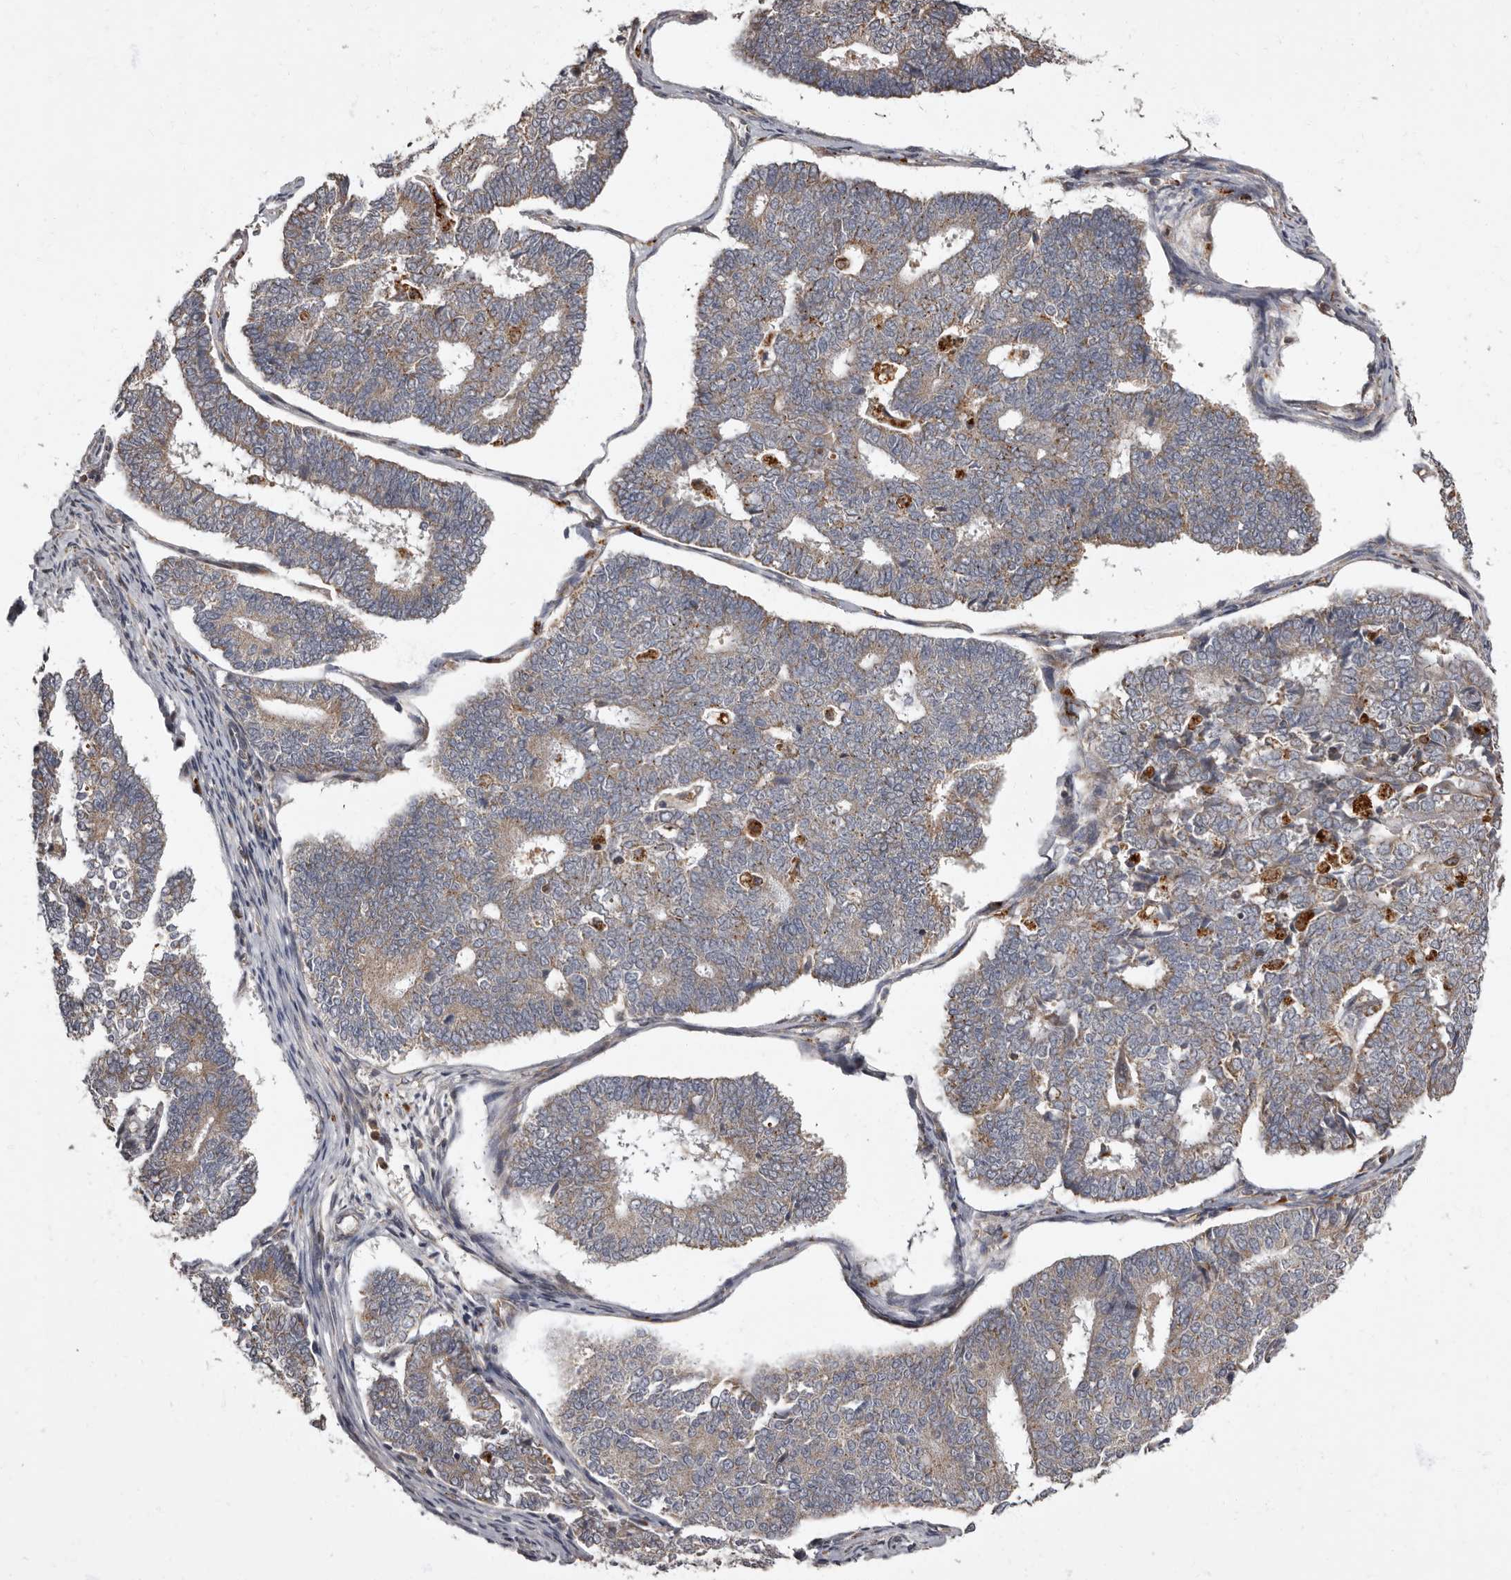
{"staining": {"intensity": "weak", "quantity": "25%-75%", "location": "cytoplasmic/membranous"}, "tissue": "endometrial cancer", "cell_type": "Tumor cells", "image_type": "cancer", "snomed": [{"axis": "morphology", "description": "Adenocarcinoma, NOS"}, {"axis": "topography", "description": "Endometrium"}], "caption": "Protein expression analysis of adenocarcinoma (endometrial) demonstrates weak cytoplasmic/membranous positivity in about 25%-75% of tumor cells.", "gene": "ADCY2", "patient": {"sex": "female", "age": 70}}